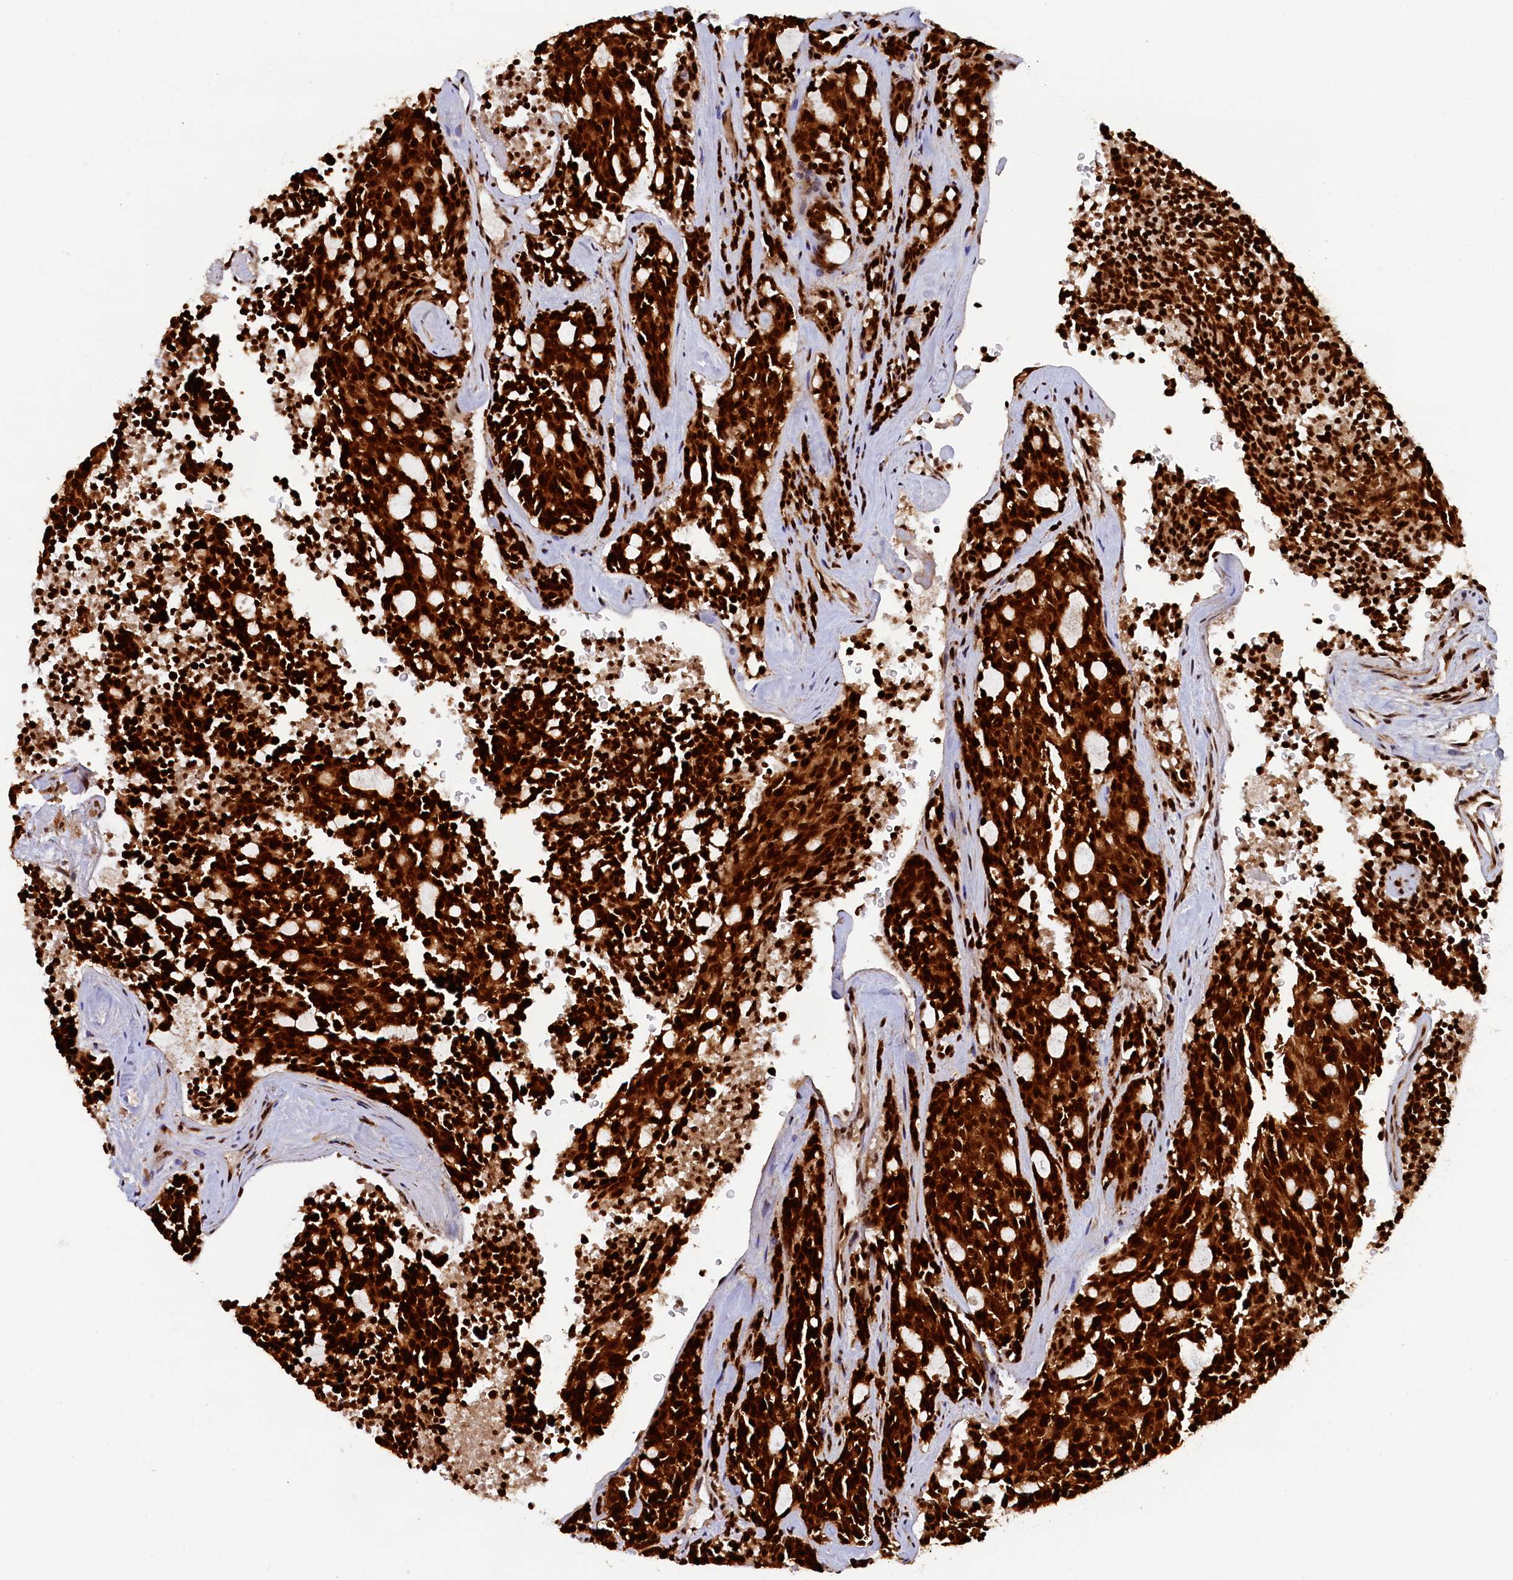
{"staining": {"intensity": "strong", "quantity": ">75%", "location": "cytoplasmic/membranous,nuclear"}, "tissue": "carcinoid", "cell_type": "Tumor cells", "image_type": "cancer", "snomed": [{"axis": "morphology", "description": "Carcinoid, malignant, NOS"}, {"axis": "topography", "description": "Pancreas"}], "caption": "Carcinoid was stained to show a protein in brown. There is high levels of strong cytoplasmic/membranous and nuclear staining in approximately >75% of tumor cells. (IHC, brightfield microscopy, high magnification).", "gene": "ZC3H18", "patient": {"sex": "female", "age": 54}}